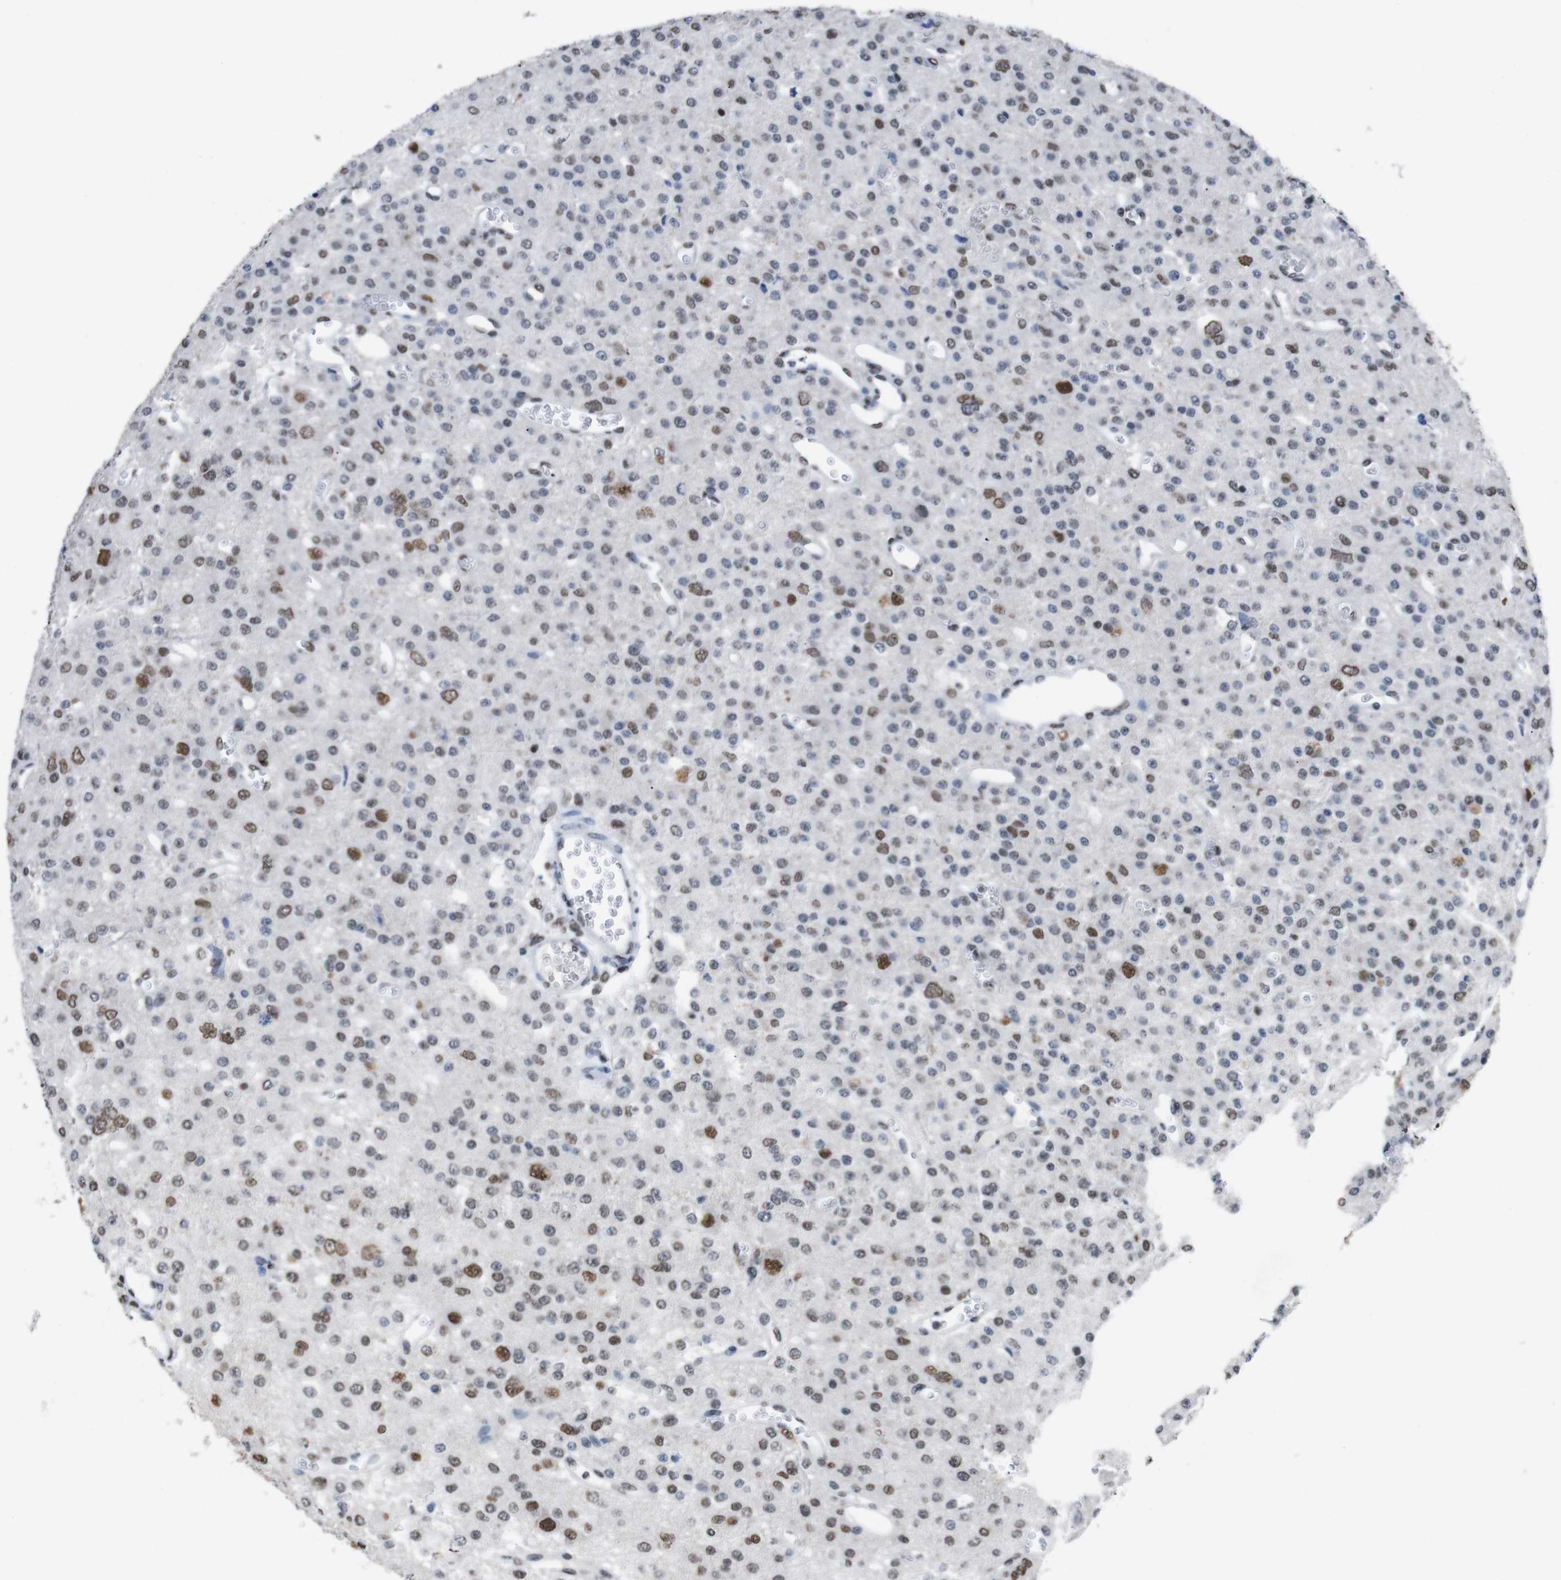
{"staining": {"intensity": "strong", "quantity": "25%-75%", "location": "nuclear"}, "tissue": "glioma", "cell_type": "Tumor cells", "image_type": "cancer", "snomed": [{"axis": "morphology", "description": "Glioma, malignant, Low grade"}, {"axis": "topography", "description": "Brain"}], "caption": "Glioma was stained to show a protein in brown. There is high levels of strong nuclear positivity in about 25%-75% of tumor cells.", "gene": "PIP4P2", "patient": {"sex": "male", "age": 38}}